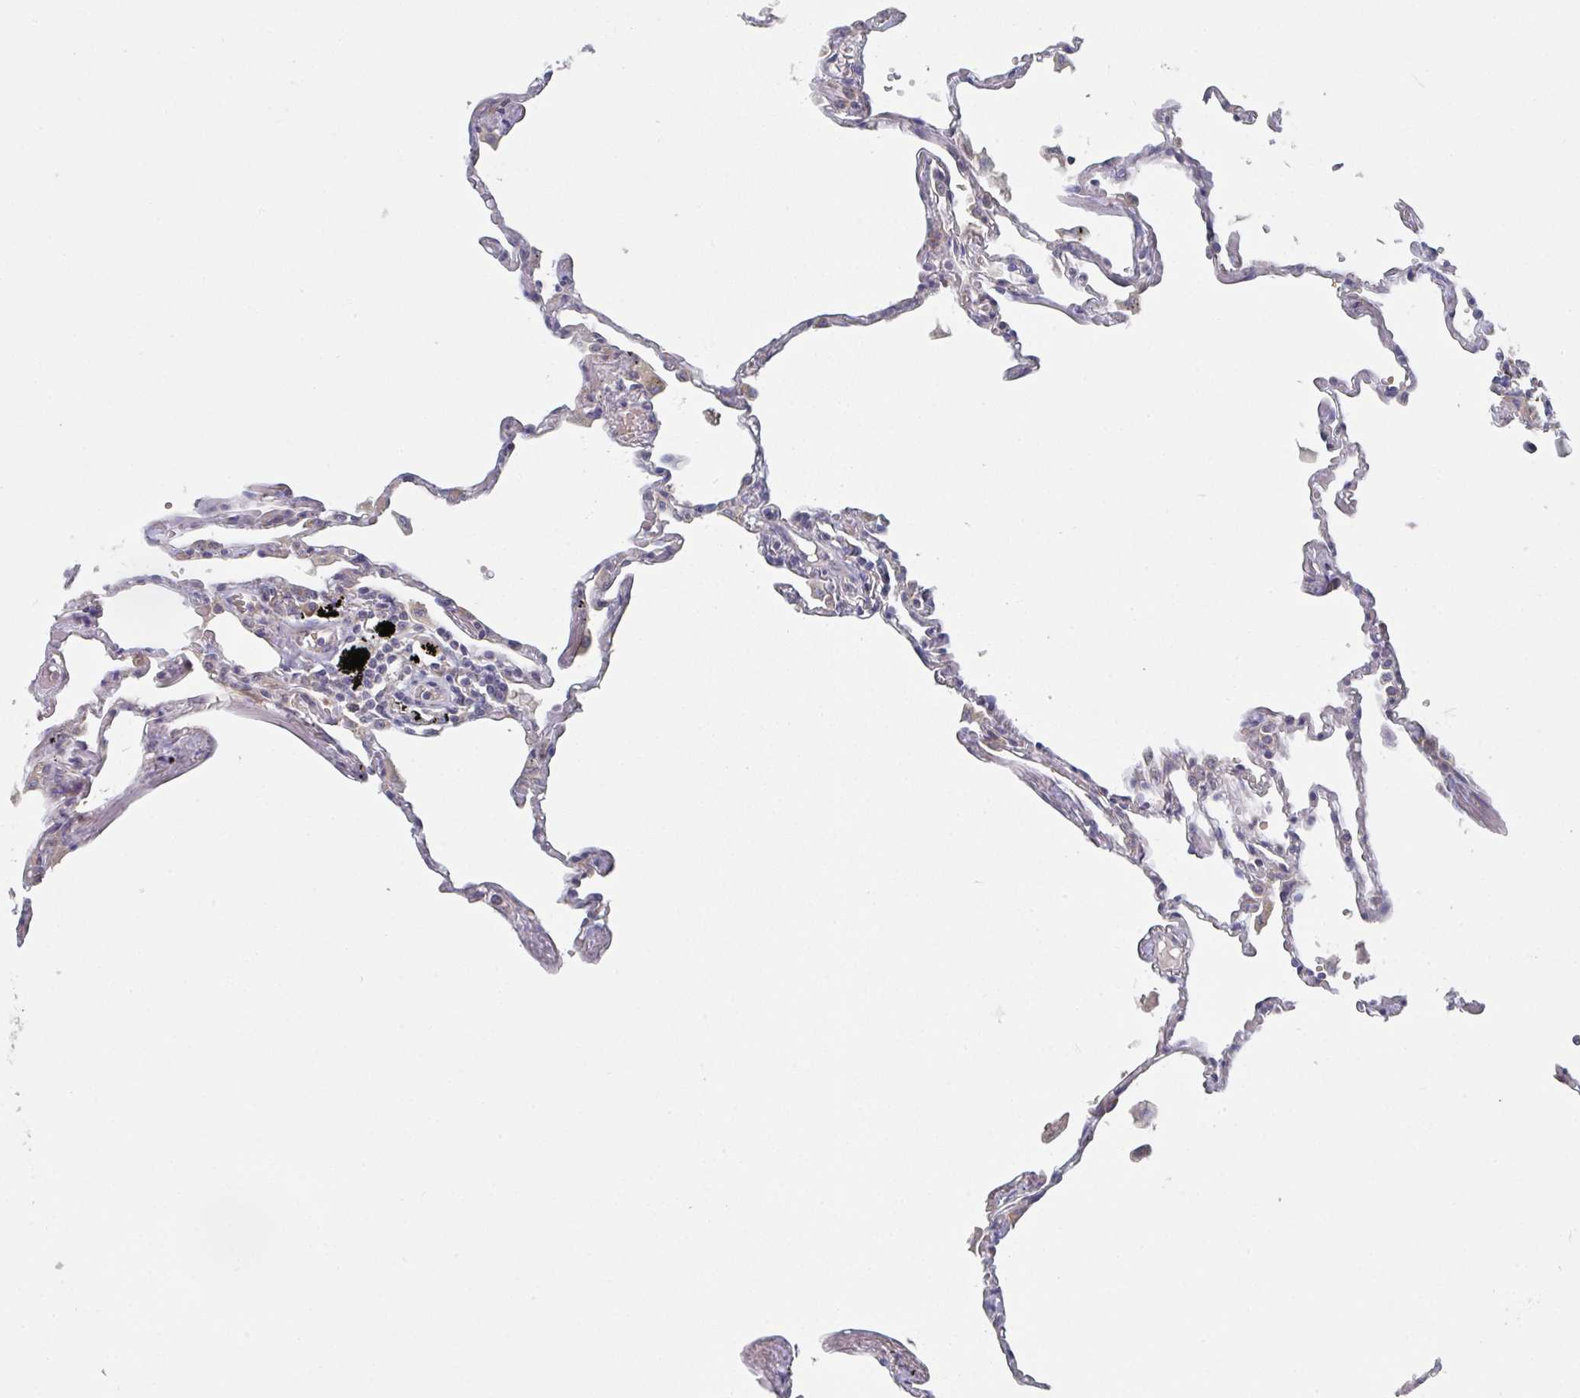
{"staining": {"intensity": "moderate", "quantity": "<25%", "location": "cytoplasmic/membranous"}, "tissue": "lung", "cell_type": "Alveolar cells", "image_type": "normal", "snomed": [{"axis": "morphology", "description": "Normal tissue, NOS"}, {"axis": "topography", "description": "Lung"}], "caption": "An image showing moderate cytoplasmic/membranous expression in about <25% of alveolar cells in benign lung, as visualized by brown immunohistochemical staining.", "gene": "ELOVL1", "patient": {"sex": "female", "age": 67}}